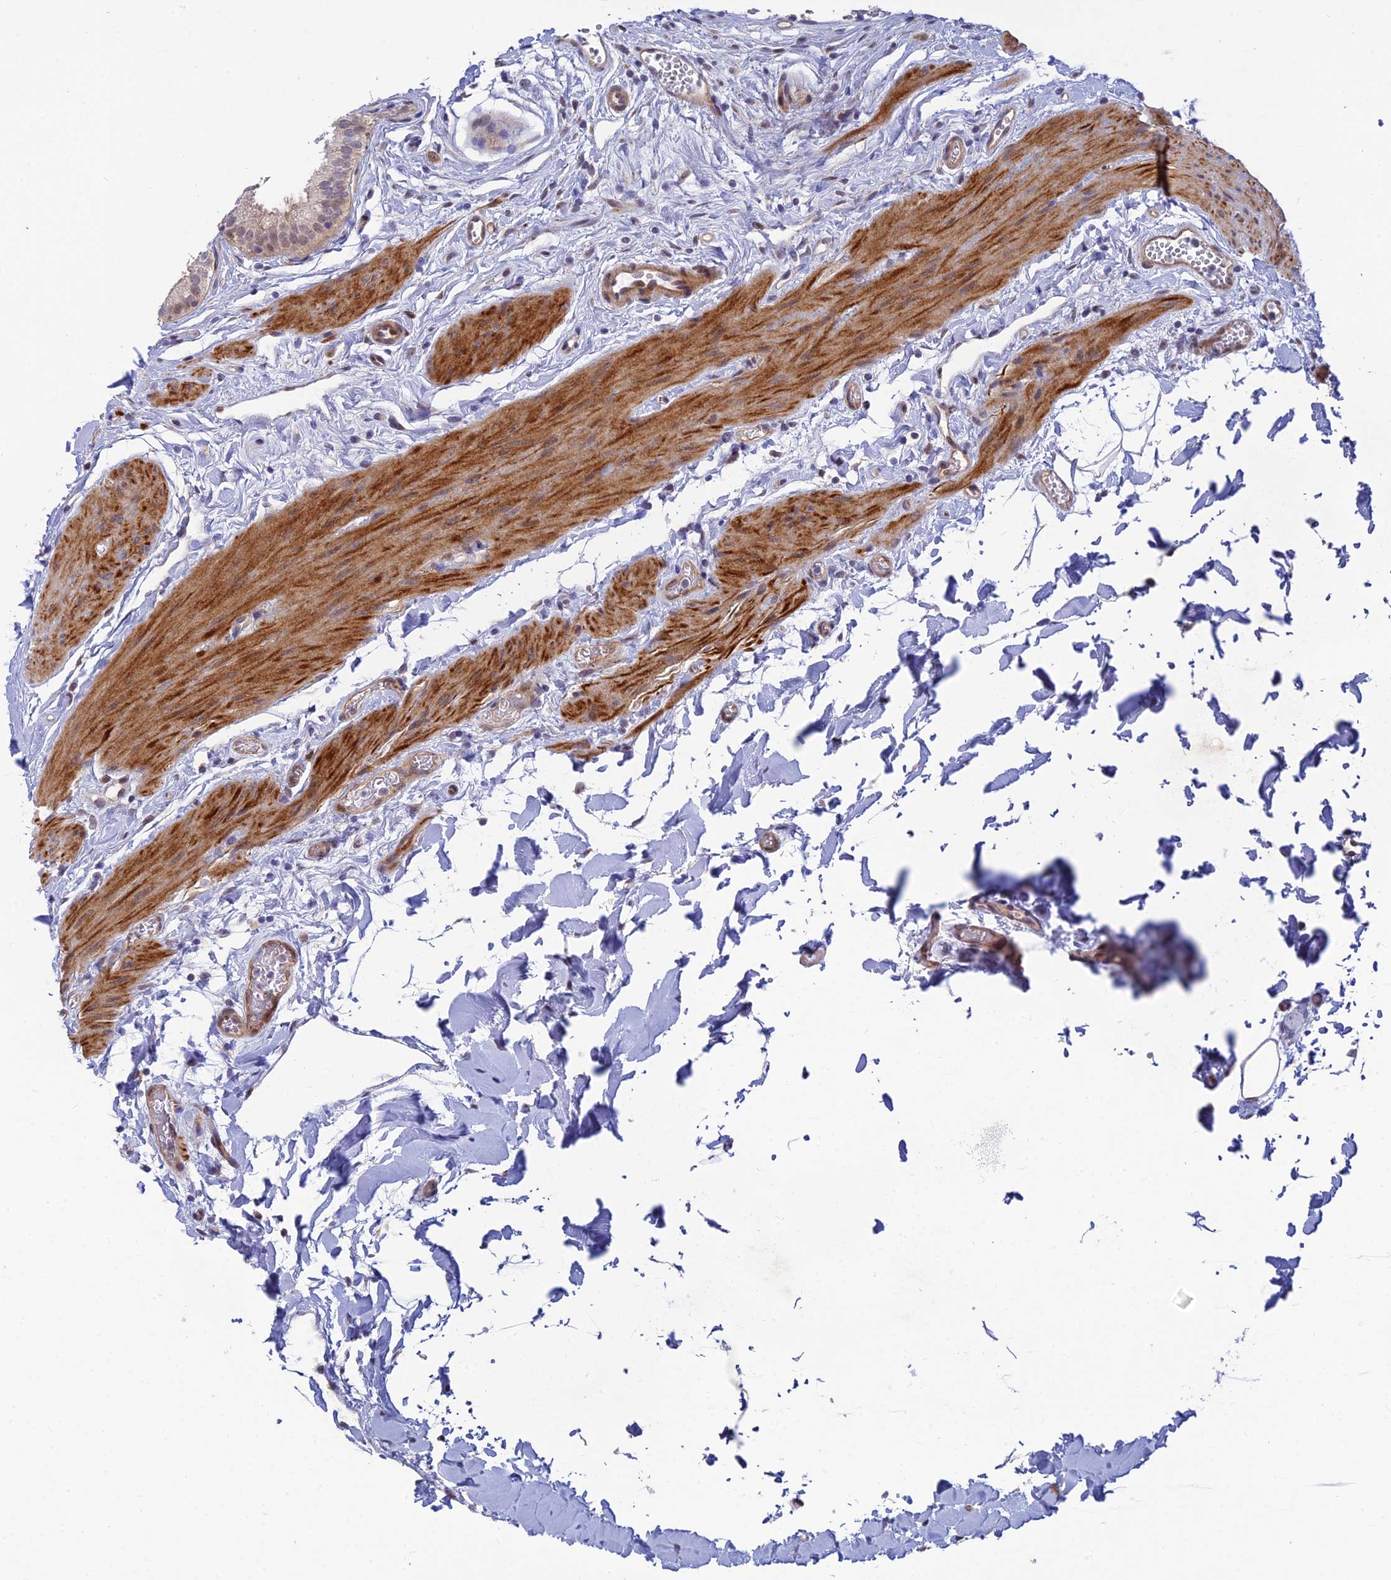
{"staining": {"intensity": "moderate", "quantity": "25%-75%", "location": "cytoplasmic/membranous,nuclear"}, "tissue": "gallbladder", "cell_type": "Glandular cells", "image_type": "normal", "snomed": [{"axis": "morphology", "description": "Normal tissue, NOS"}, {"axis": "topography", "description": "Gallbladder"}], "caption": "The immunohistochemical stain shows moderate cytoplasmic/membranous,nuclear staining in glandular cells of benign gallbladder.", "gene": "CLK4", "patient": {"sex": "female", "age": 54}}